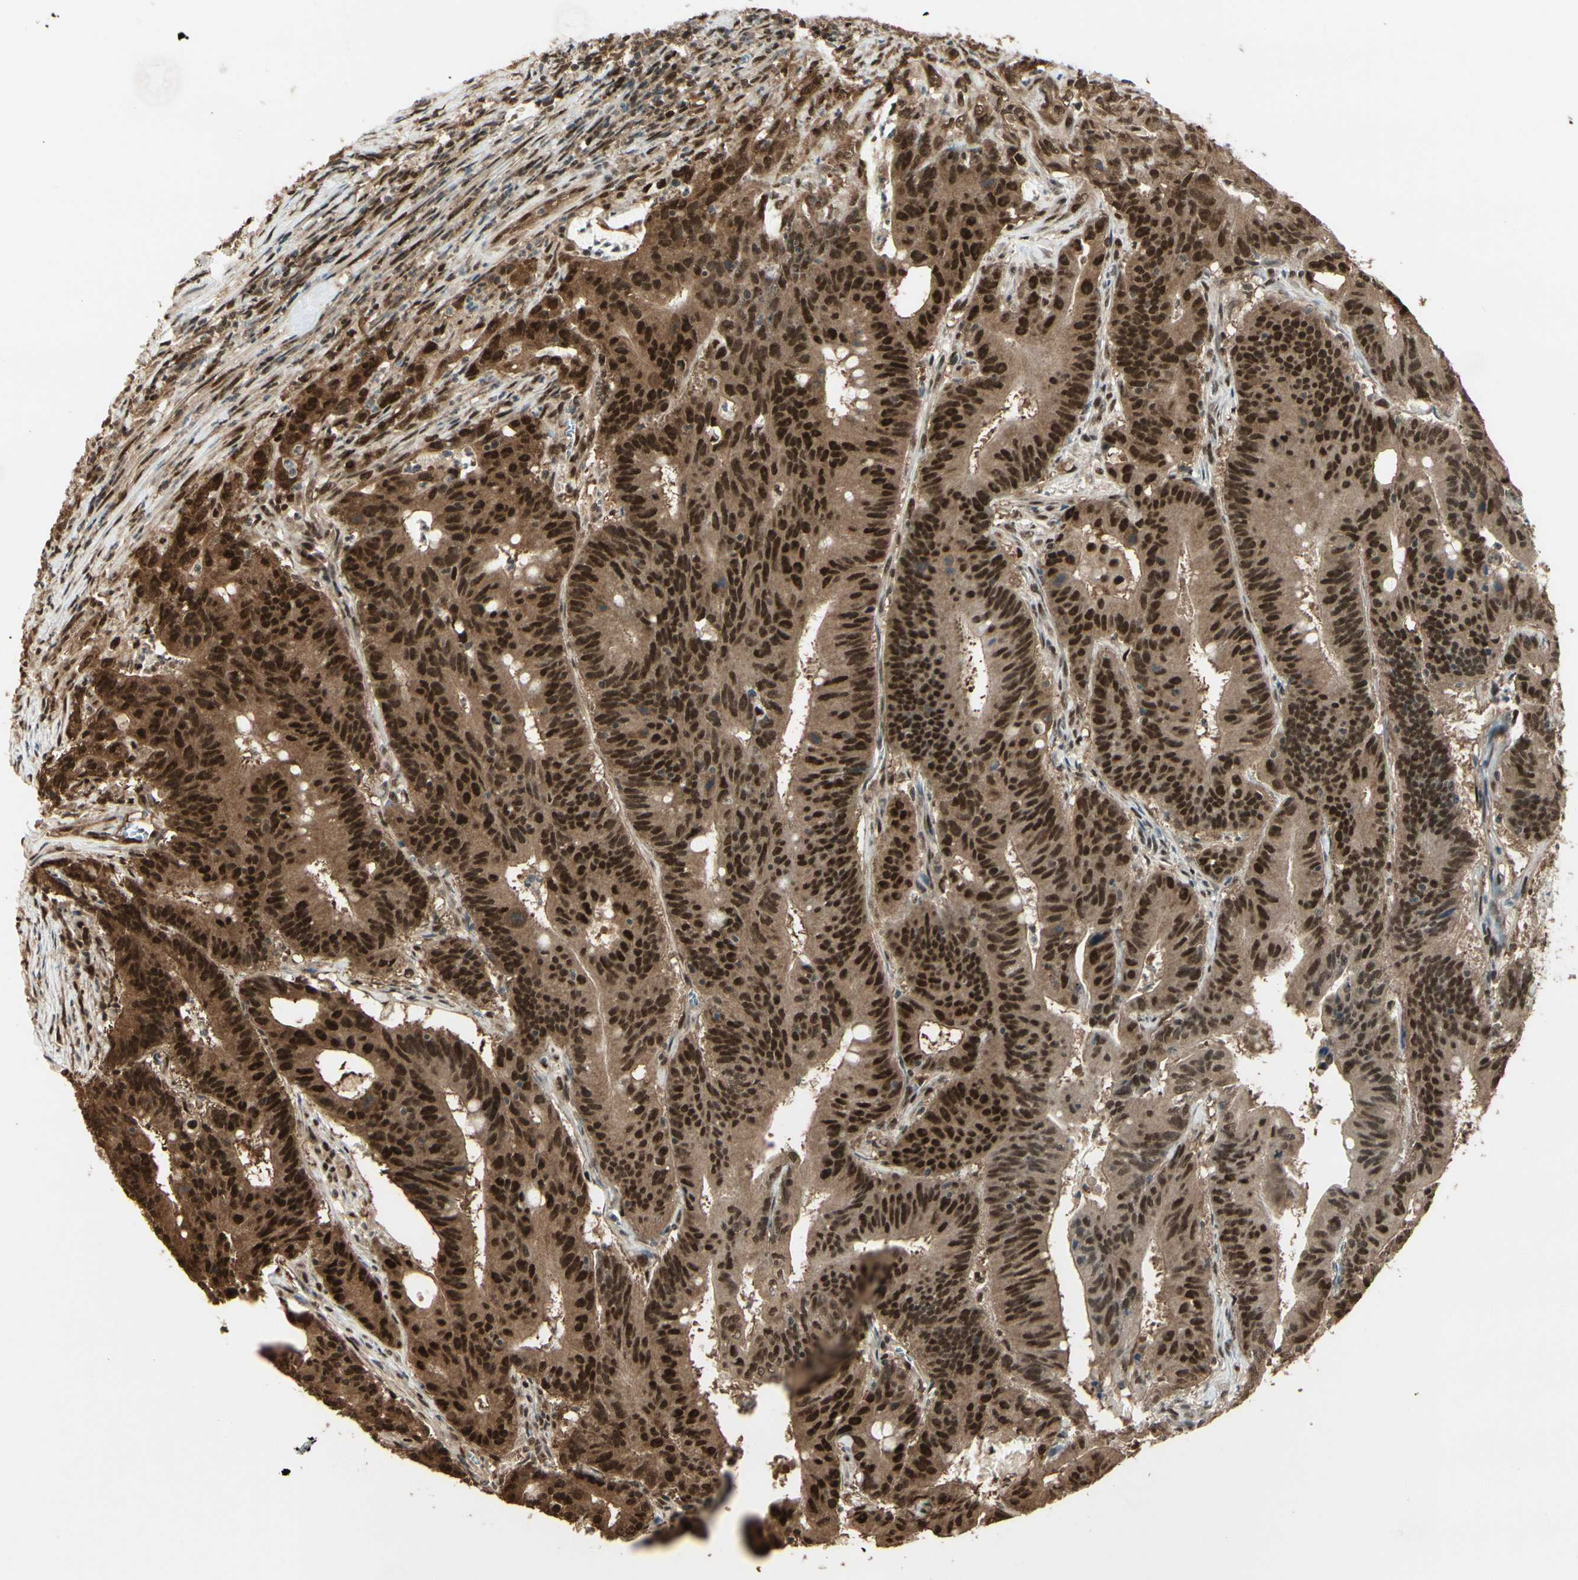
{"staining": {"intensity": "strong", "quantity": ">75%", "location": "cytoplasmic/membranous,nuclear"}, "tissue": "colorectal cancer", "cell_type": "Tumor cells", "image_type": "cancer", "snomed": [{"axis": "morphology", "description": "Adenocarcinoma, NOS"}, {"axis": "topography", "description": "Colon"}], "caption": "A brown stain highlights strong cytoplasmic/membranous and nuclear staining of a protein in colorectal cancer tumor cells. Using DAB (3,3'-diaminobenzidine) (brown) and hematoxylin (blue) stains, captured at high magnification using brightfield microscopy.", "gene": "HSF1", "patient": {"sex": "male", "age": 45}}